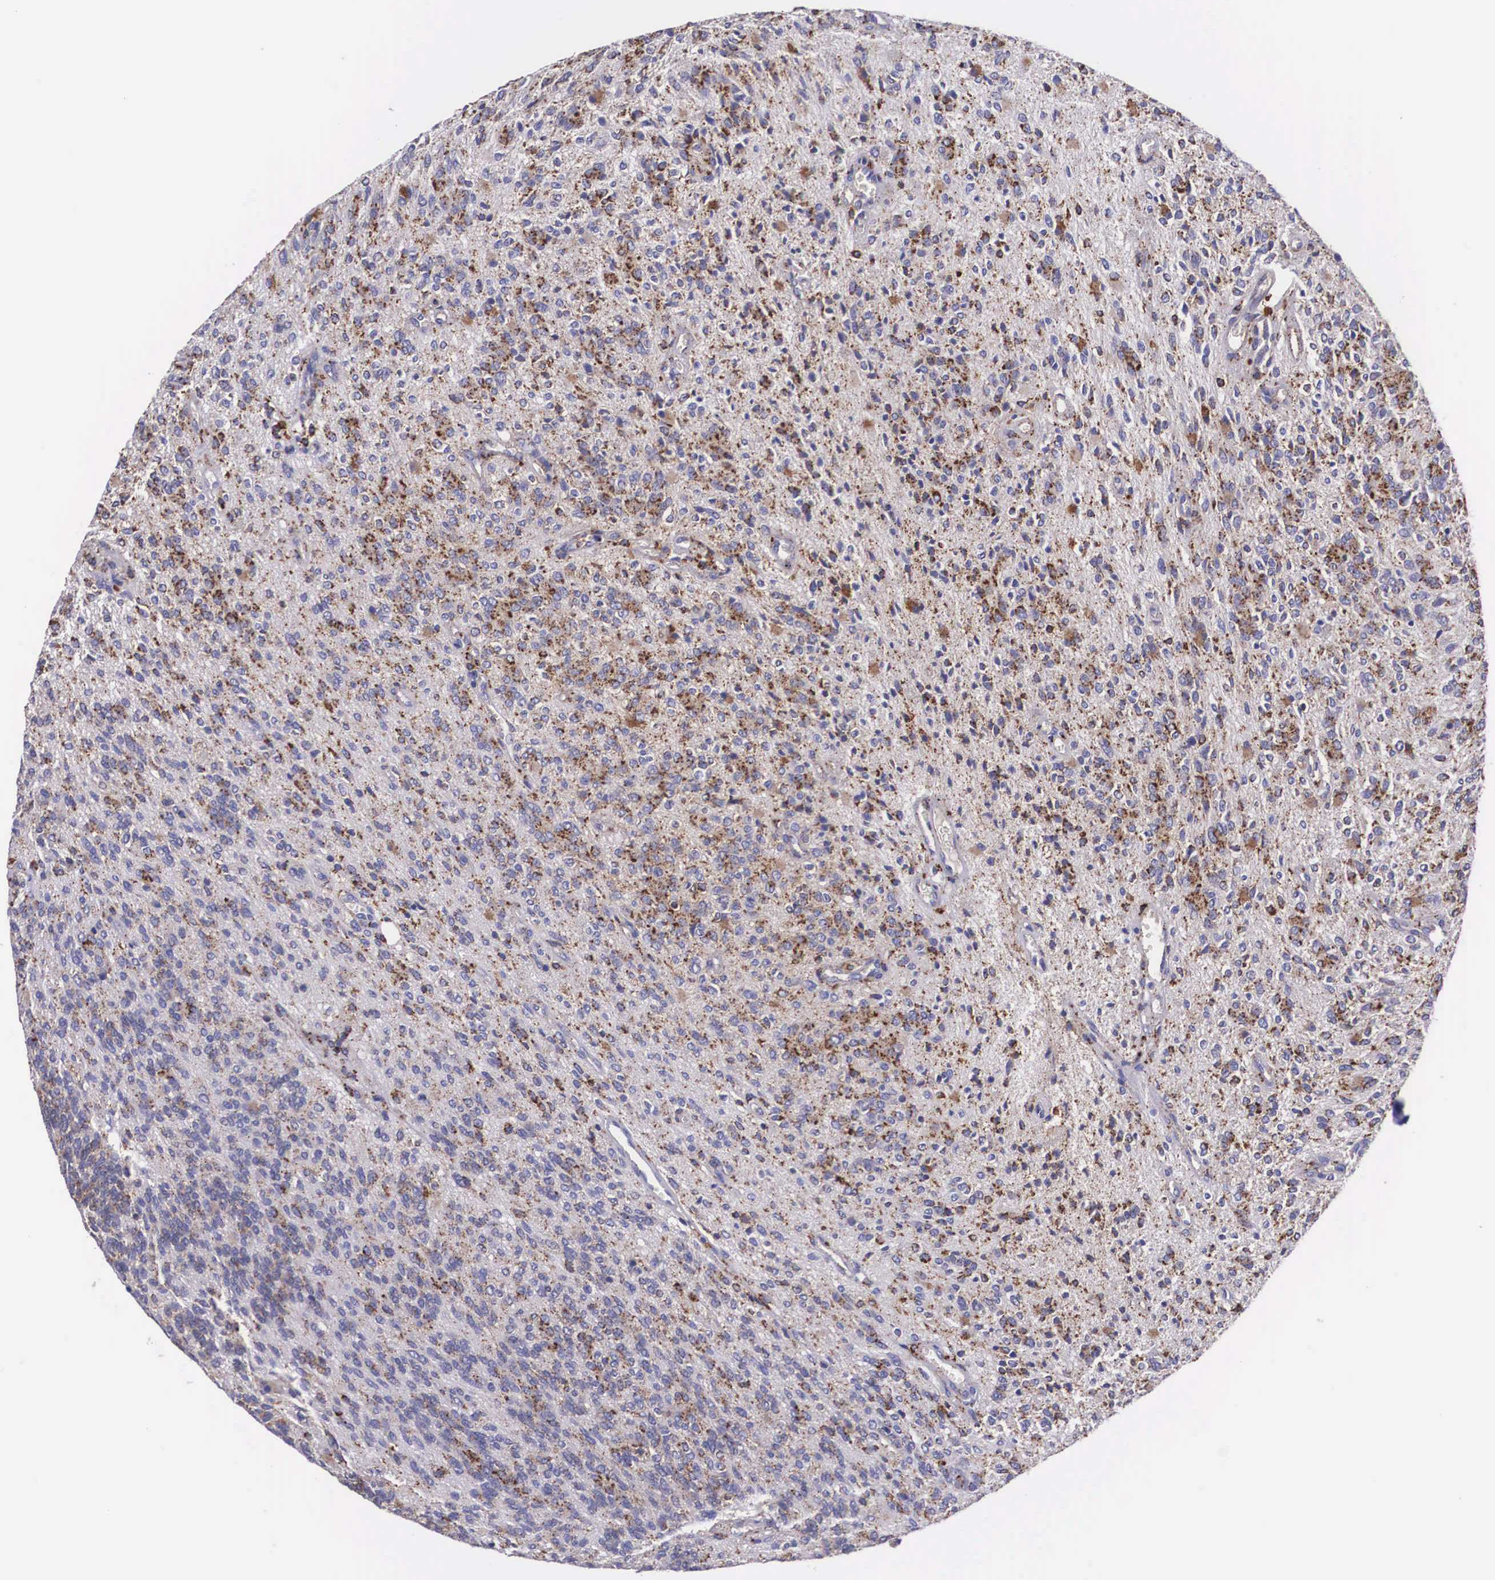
{"staining": {"intensity": "moderate", "quantity": "25%-75%", "location": "cytoplasmic/membranous"}, "tissue": "glioma", "cell_type": "Tumor cells", "image_type": "cancer", "snomed": [{"axis": "morphology", "description": "Glioma, malignant, Low grade"}, {"axis": "topography", "description": "Brain"}], "caption": "A histopathology image showing moderate cytoplasmic/membranous positivity in approximately 25%-75% of tumor cells in malignant glioma (low-grade), as visualized by brown immunohistochemical staining.", "gene": "NAGA", "patient": {"sex": "female", "age": 15}}